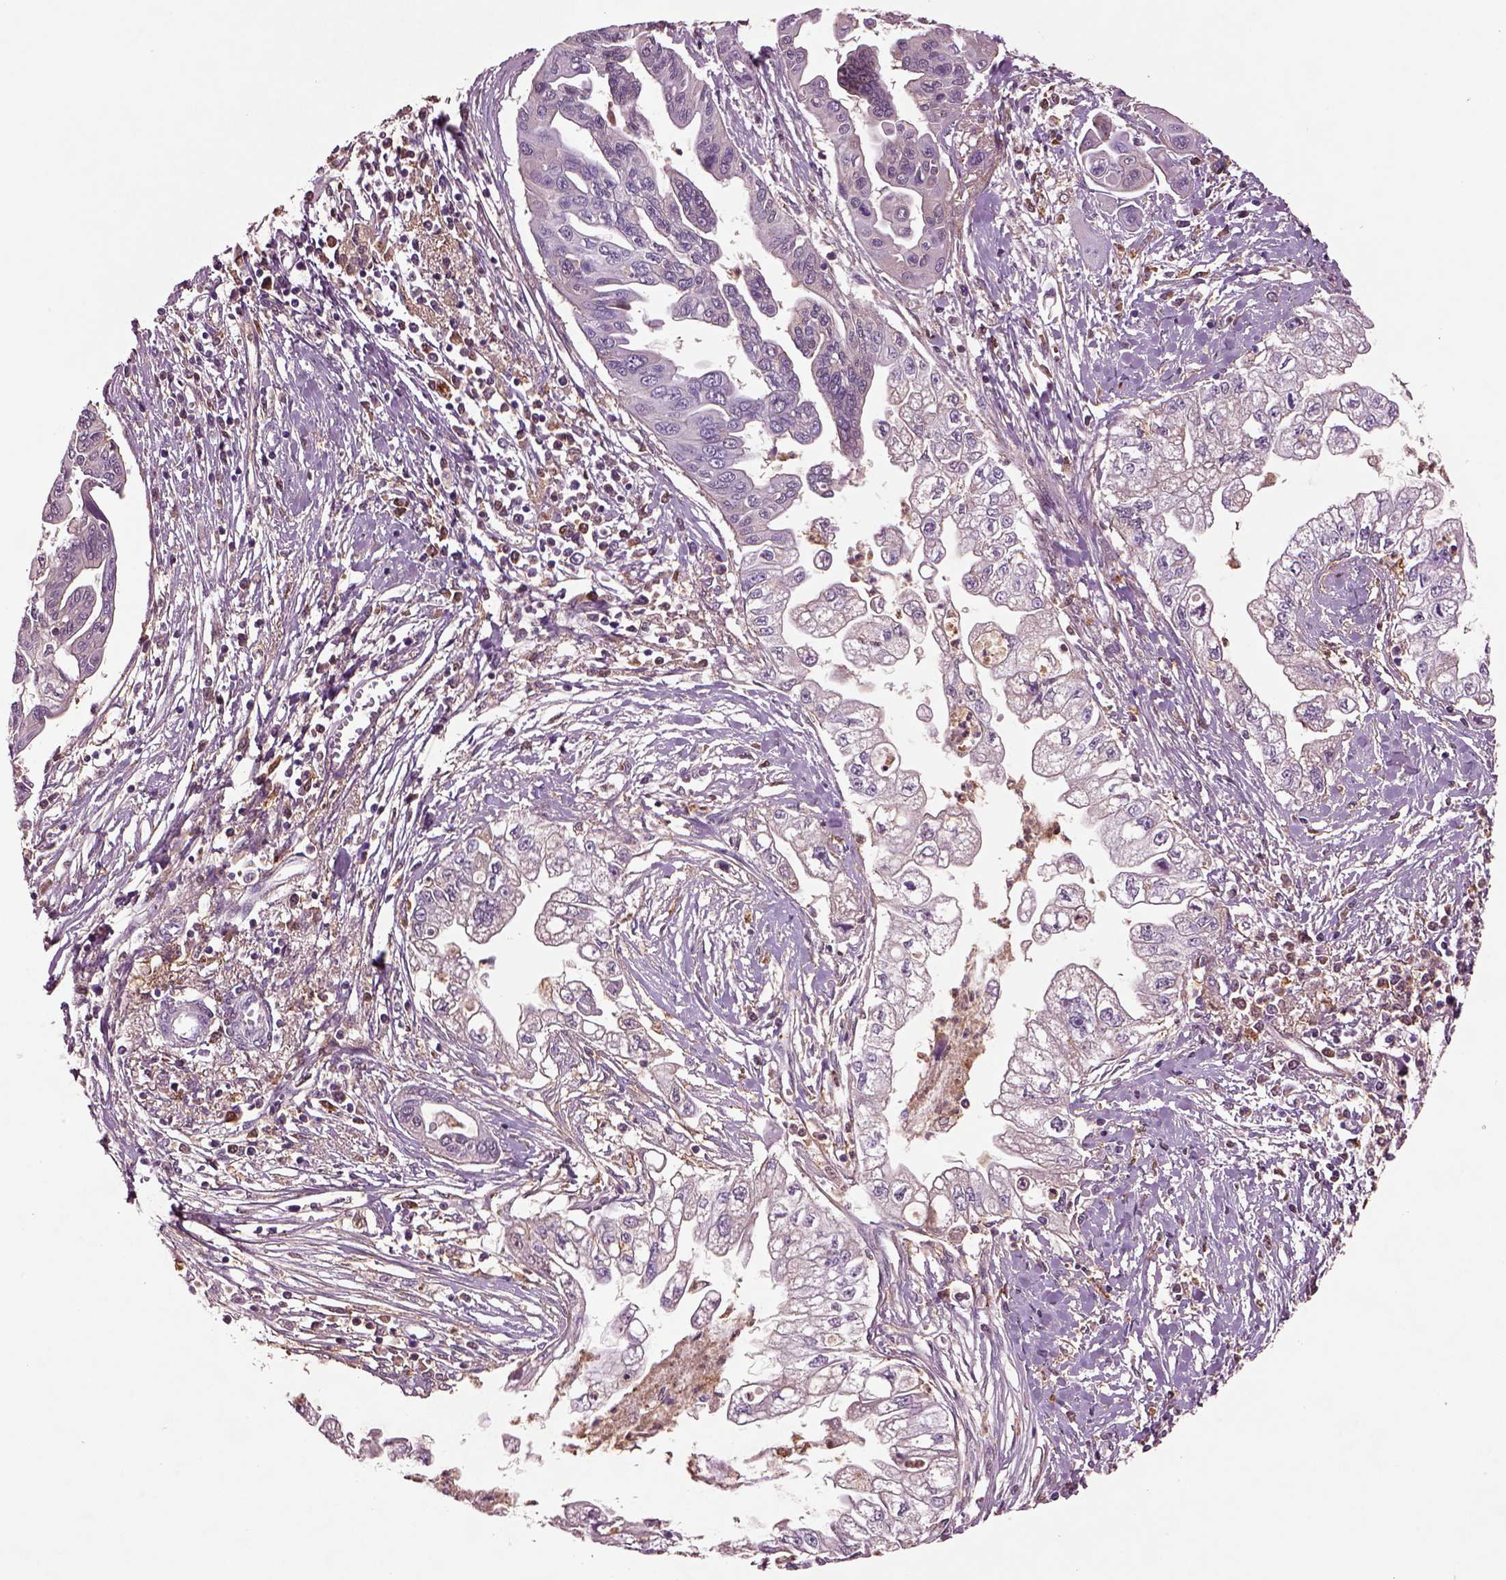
{"staining": {"intensity": "negative", "quantity": "none", "location": "none"}, "tissue": "pancreatic cancer", "cell_type": "Tumor cells", "image_type": "cancer", "snomed": [{"axis": "morphology", "description": "Adenocarcinoma, NOS"}, {"axis": "topography", "description": "Pancreas"}], "caption": "Pancreatic cancer (adenocarcinoma) stained for a protein using immunohistochemistry demonstrates no expression tumor cells.", "gene": "MDP1", "patient": {"sex": "male", "age": 70}}